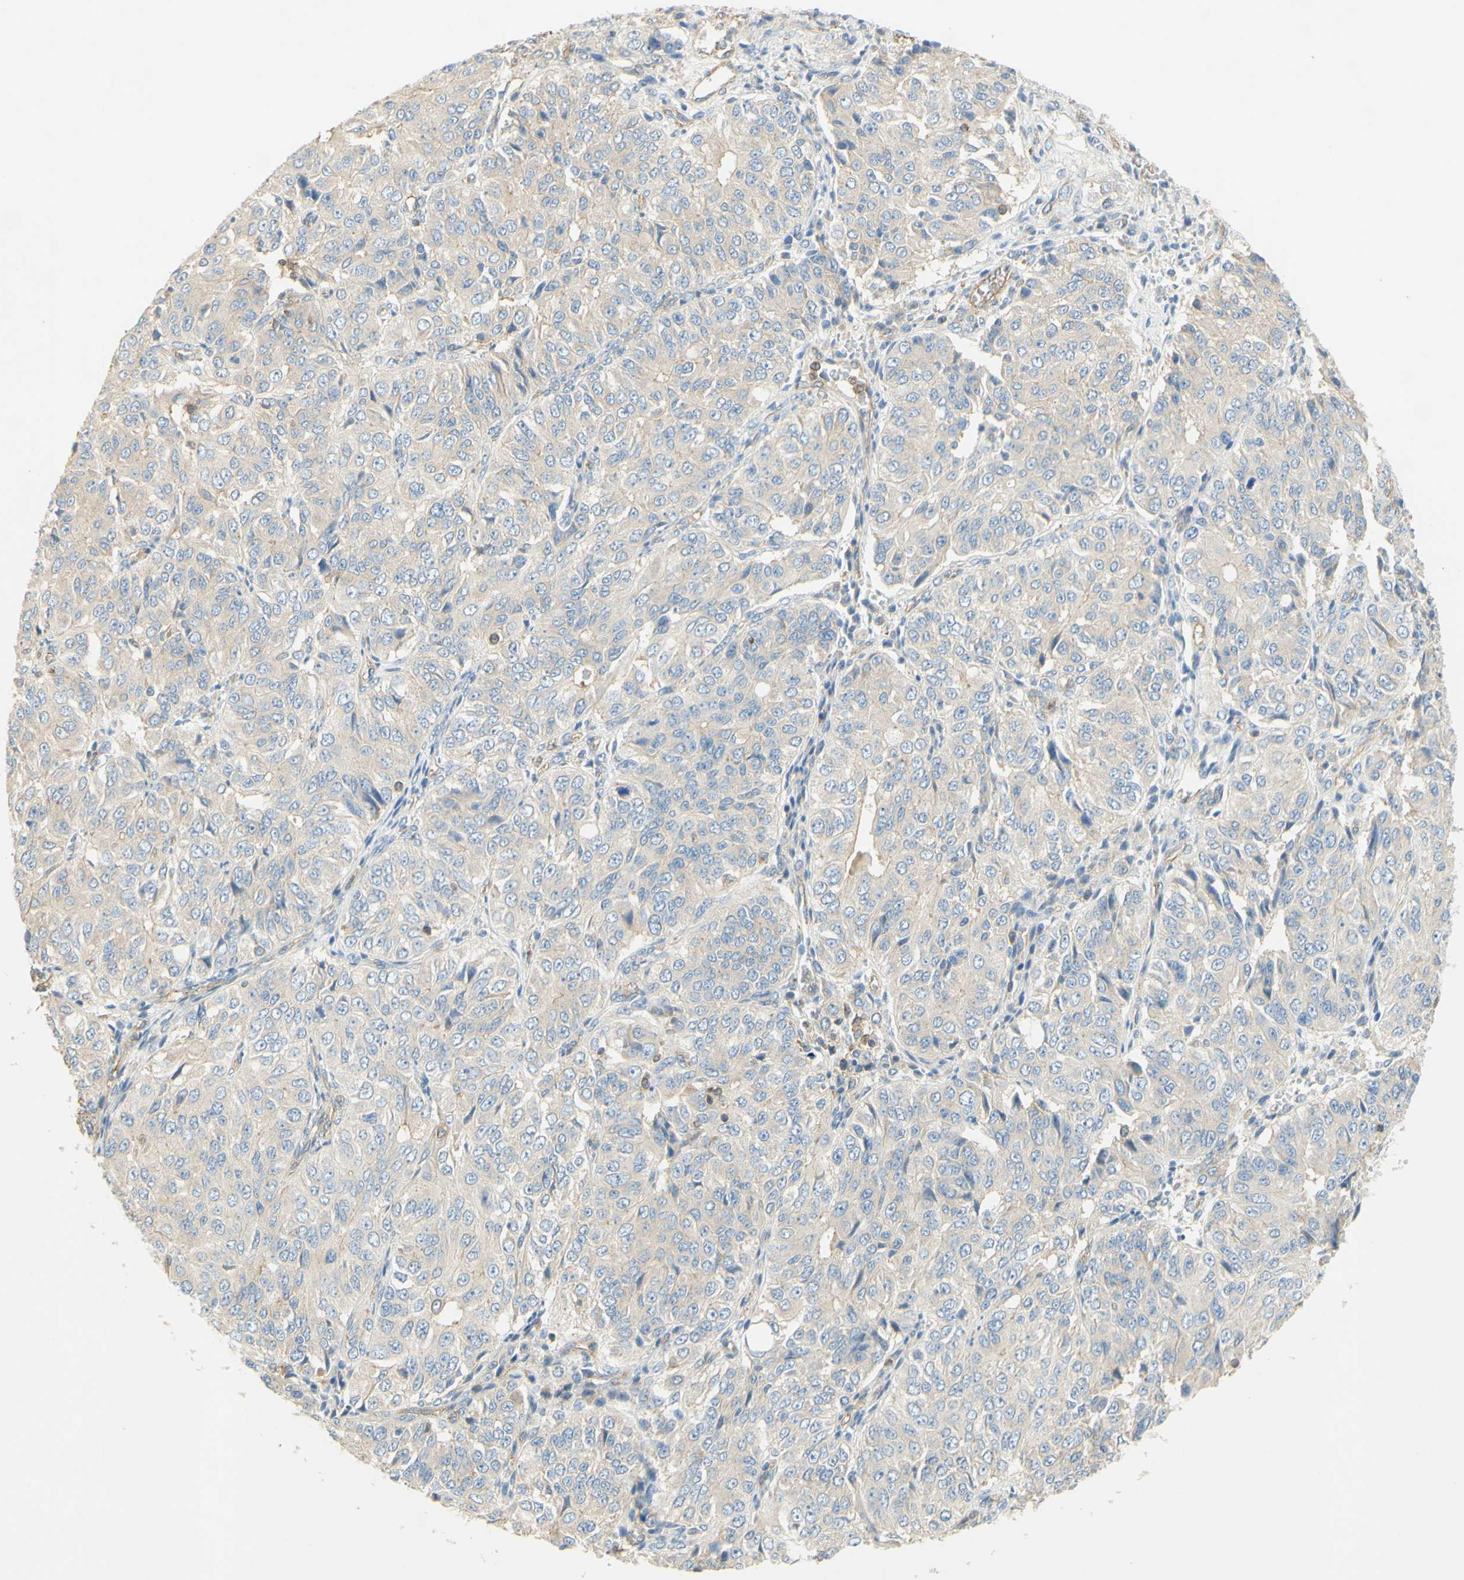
{"staining": {"intensity": "weak", "quantity": ">75%", "location": "cytoplasmic/membranous"}, "tissue": "ovarian cancer", "cell_type": "Tumor cells", "image_type": "cancer", "snomed": [{"axis": "morphology", "description": "Carcinoma, endometroid"}, {"axis": "topography", "description": "Ovary"}], "caption": "This micrograph exhibits immunohistochemistry (IHC) staining of ovarian endometroid carcinoma, with low weak cytoplasmic/membranous expression in about >75% of tumor cells.", "gene": "IKBKG", "patient": {"sex": "female", "age": 51}}